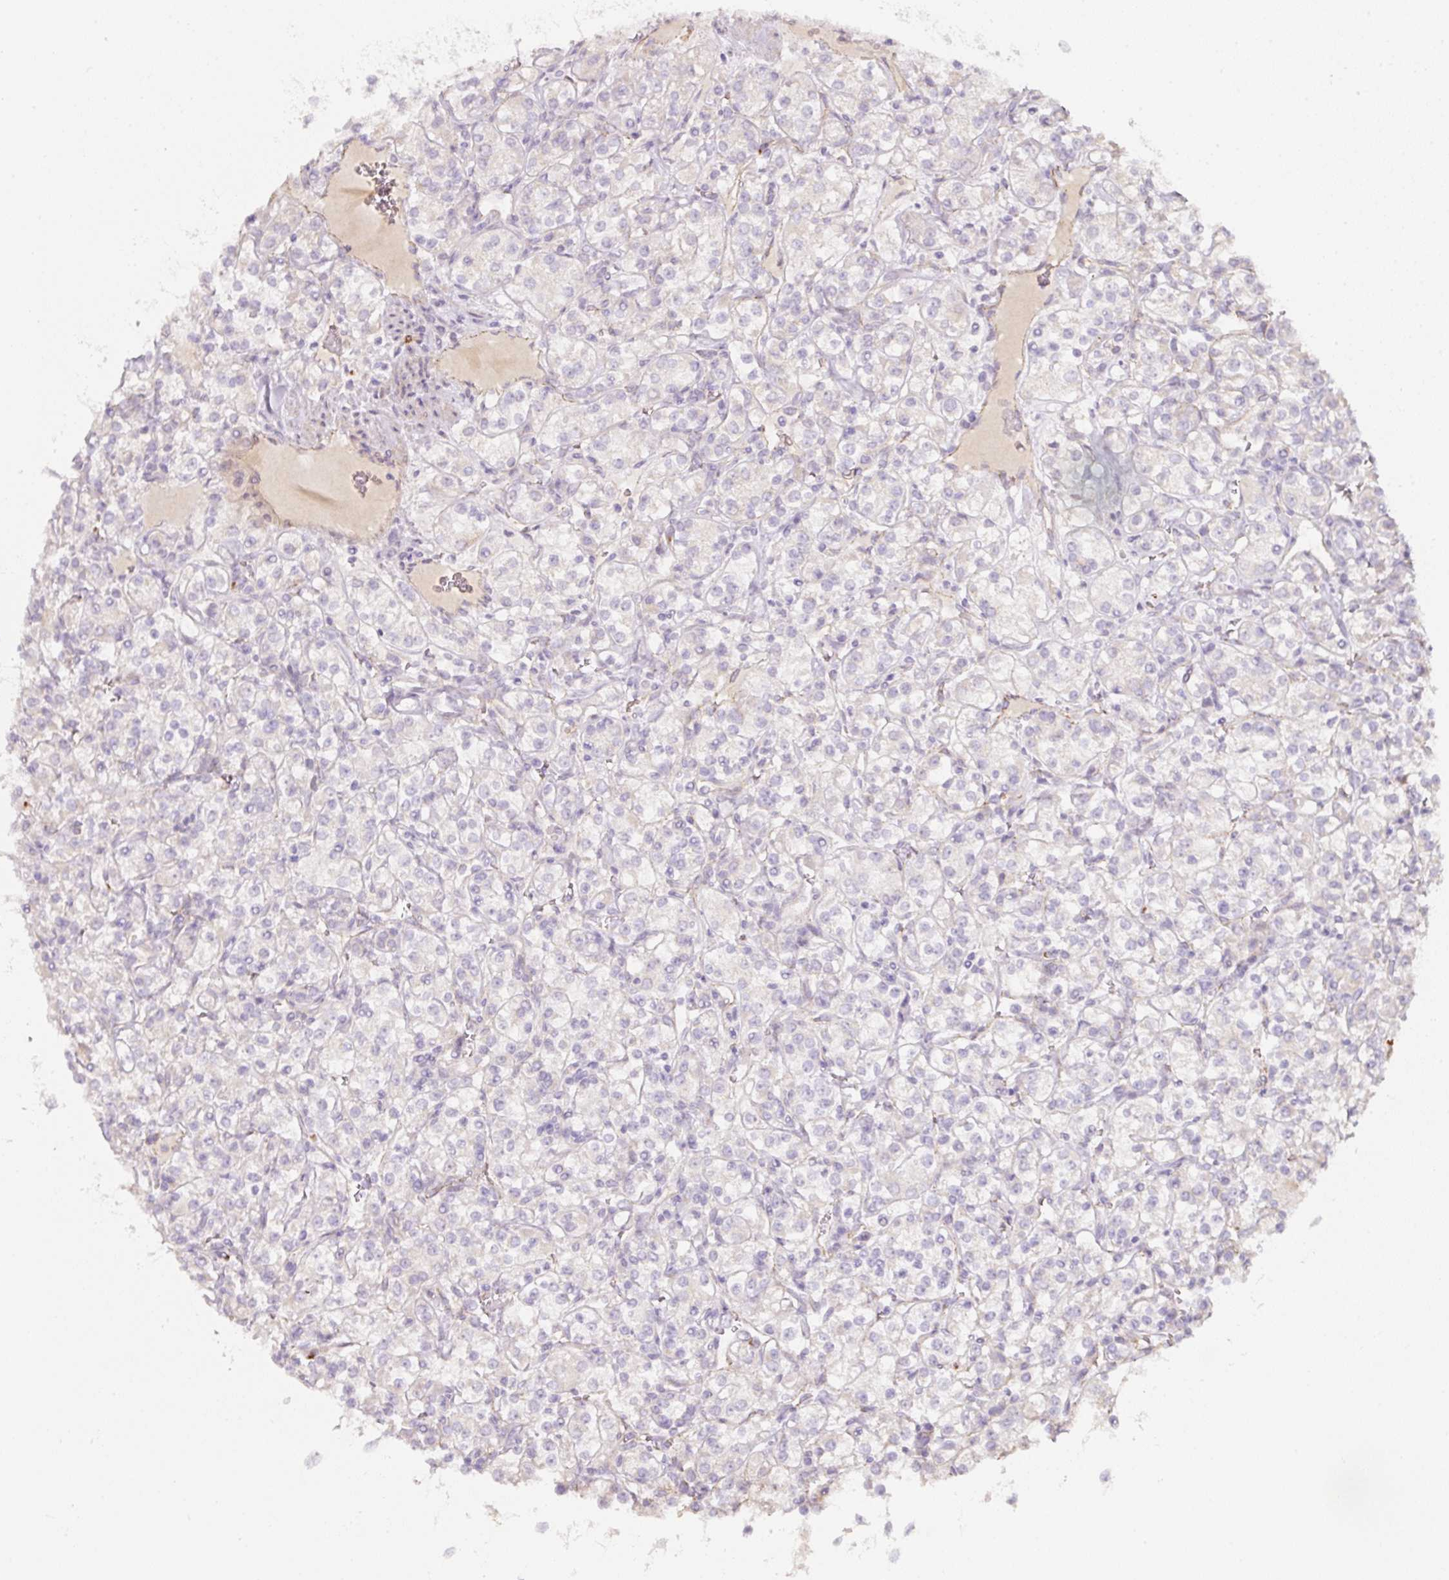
{"staining": {"intensity": "negative", "quantity": "none", "location": "none"}, "tissue": "renal cancer", "cell_type": "Tumor cells", "image_type": "cancer", "snomed": [{"axis": "morphology", "description": "Adenocarcinoma, NOS"}, {"axis": "topography", "description": "Kidney"}], "caption": "Immunohistochemical staining of human adenocarcinoma (renal) displays no significant positivity in tumor cells.", "gene": "NBPF11", "patient": {"sex": "male", "age": 77}}